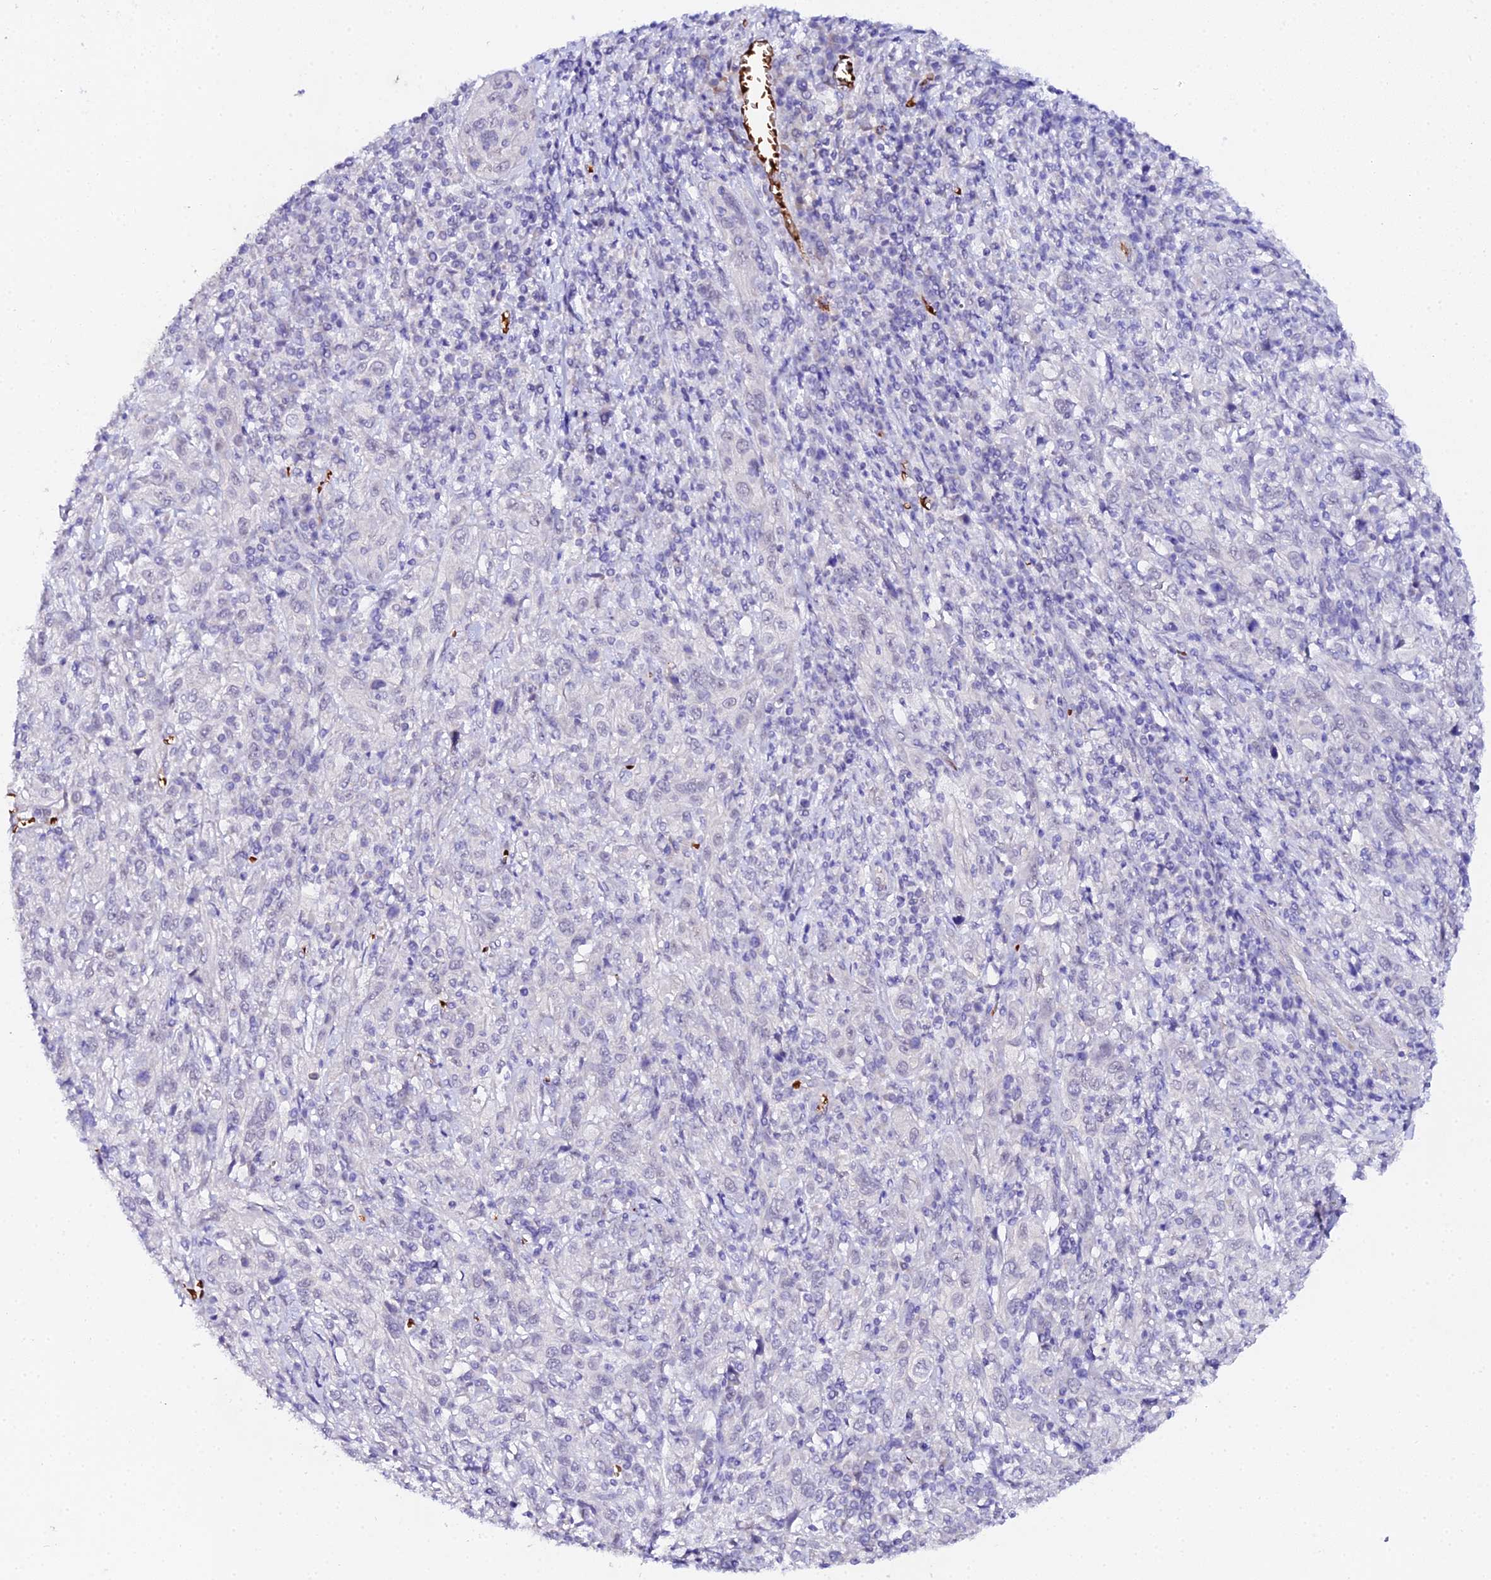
{"staining": {"intensity": "negative", "quantity": "none", "location": "none"}, "tissue": "cervical cancer", "cell_type": "Tumor cells", "image_type": "cancer", "snomed": [{"axis": "morphology", "description": "Squamous cell carcinoma, NOS"}, {"axis": "topography", "description": "Cervix"}], "caption": "This is an immunohistochemistry image of human squamous cell carcinoma (cervical). There is no expression in tumor cells.", "gene": "CFAP45", "patient": {"sex": "female", "age": 46}}